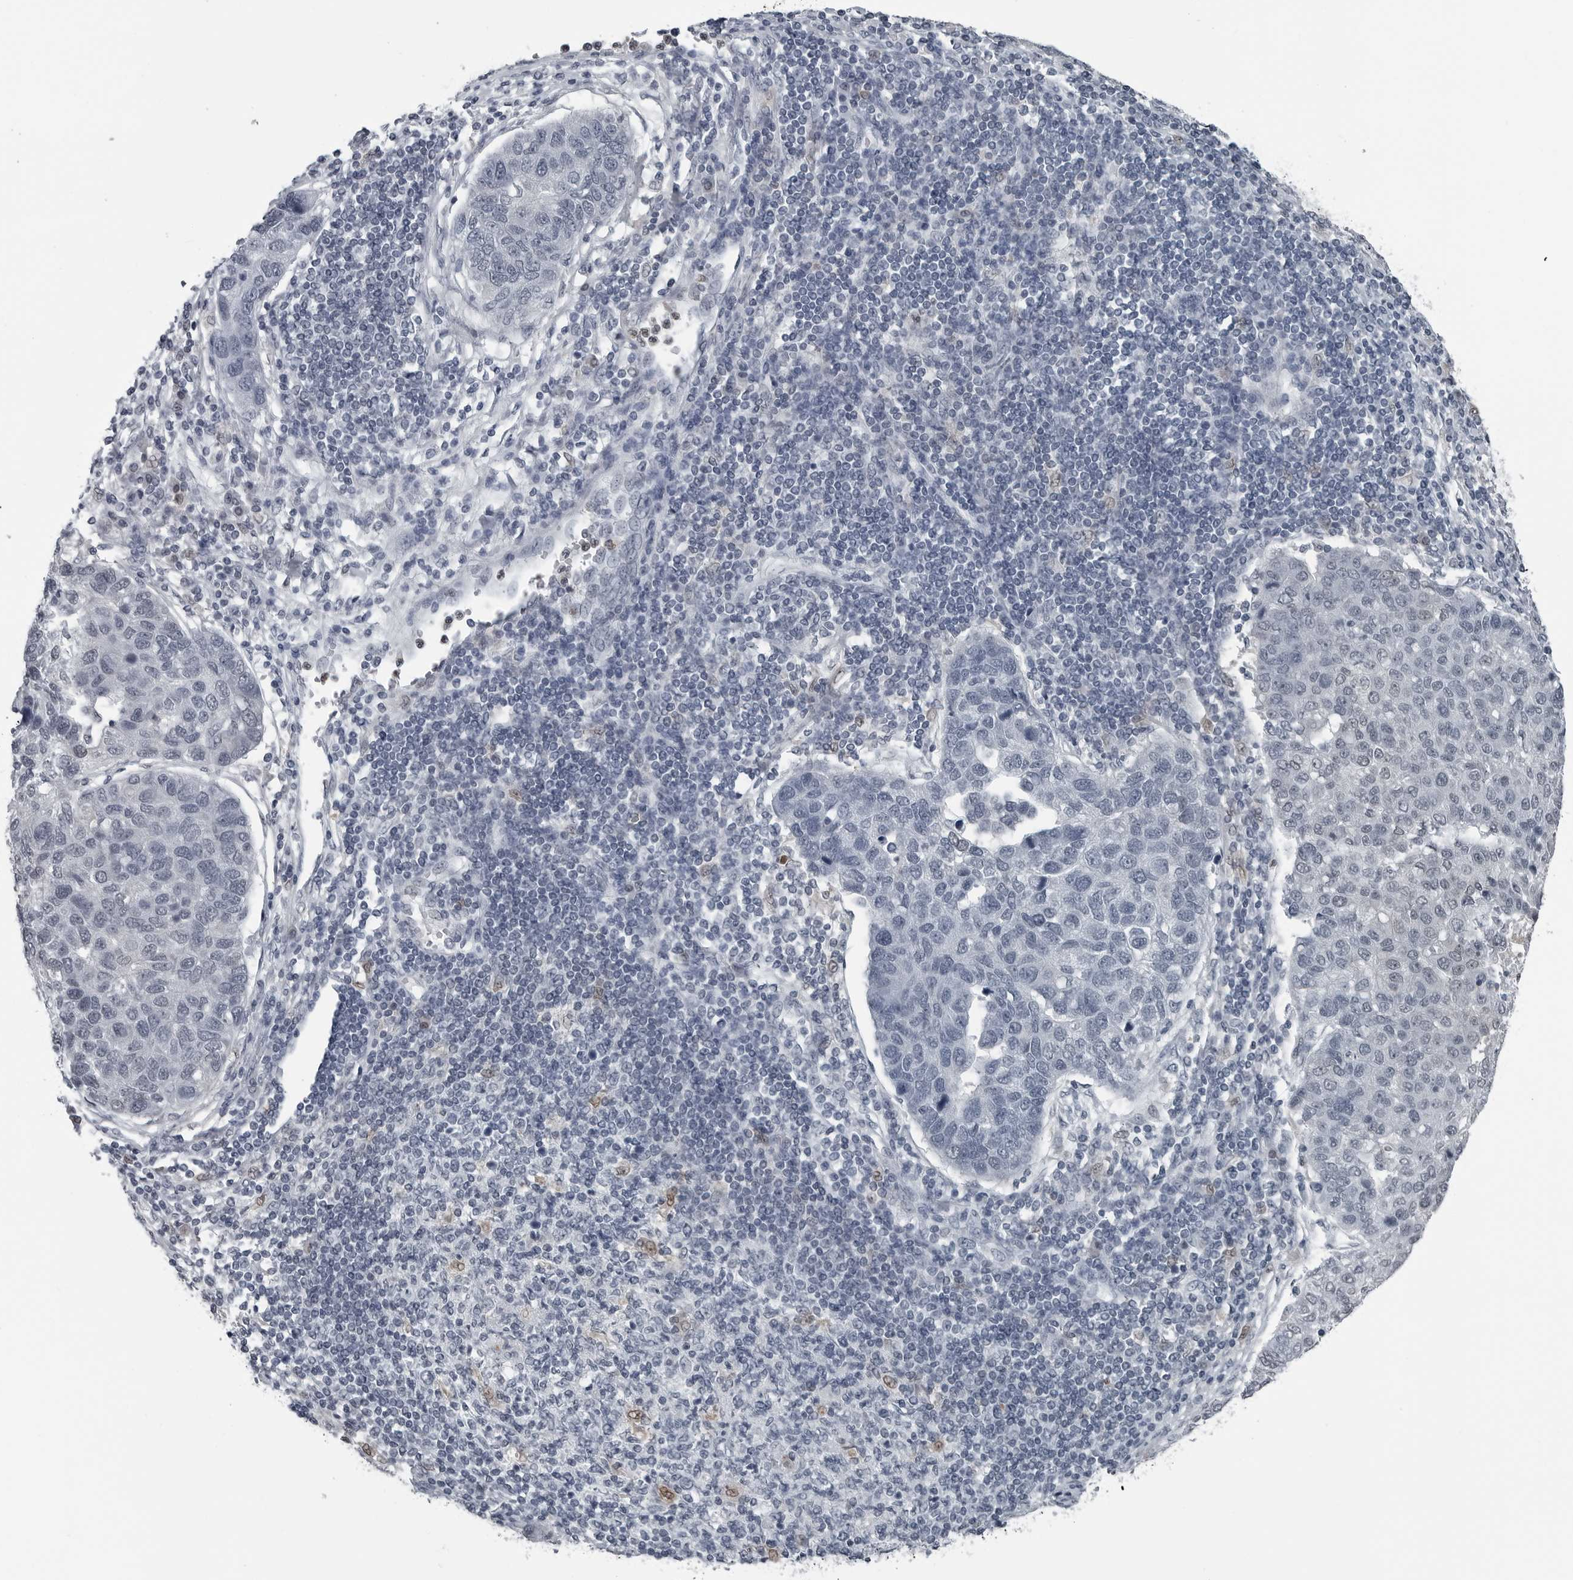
{"staining": {"intensity": "weak", "quantity": "<25%", "location": "nuclear"}, "tissue": "pancreatic cancer", "cell_type": "Tumor cells", "image_type": "cancer", "snomed": [{"axis": "morphology", "description": "Adenocarcinoma, NOS"}, {"axis": "topography", "description": "Pancreas"}], "caption": "An IHC histopathology image of pancreatic cancer (adenocarcinoma) is shown. There is no staining in tumor cells of pancreatic cancer (adenocarcinoma). Brightfield microscopy of immunohistochemistry (IHC) stained with DAB (3,3'-diaminobenzidine) (brown) and hematoxylin (blue), captured at high magnification.", "gene": "AKR1A1", "patient": {"sex": "female", "age": 61}}